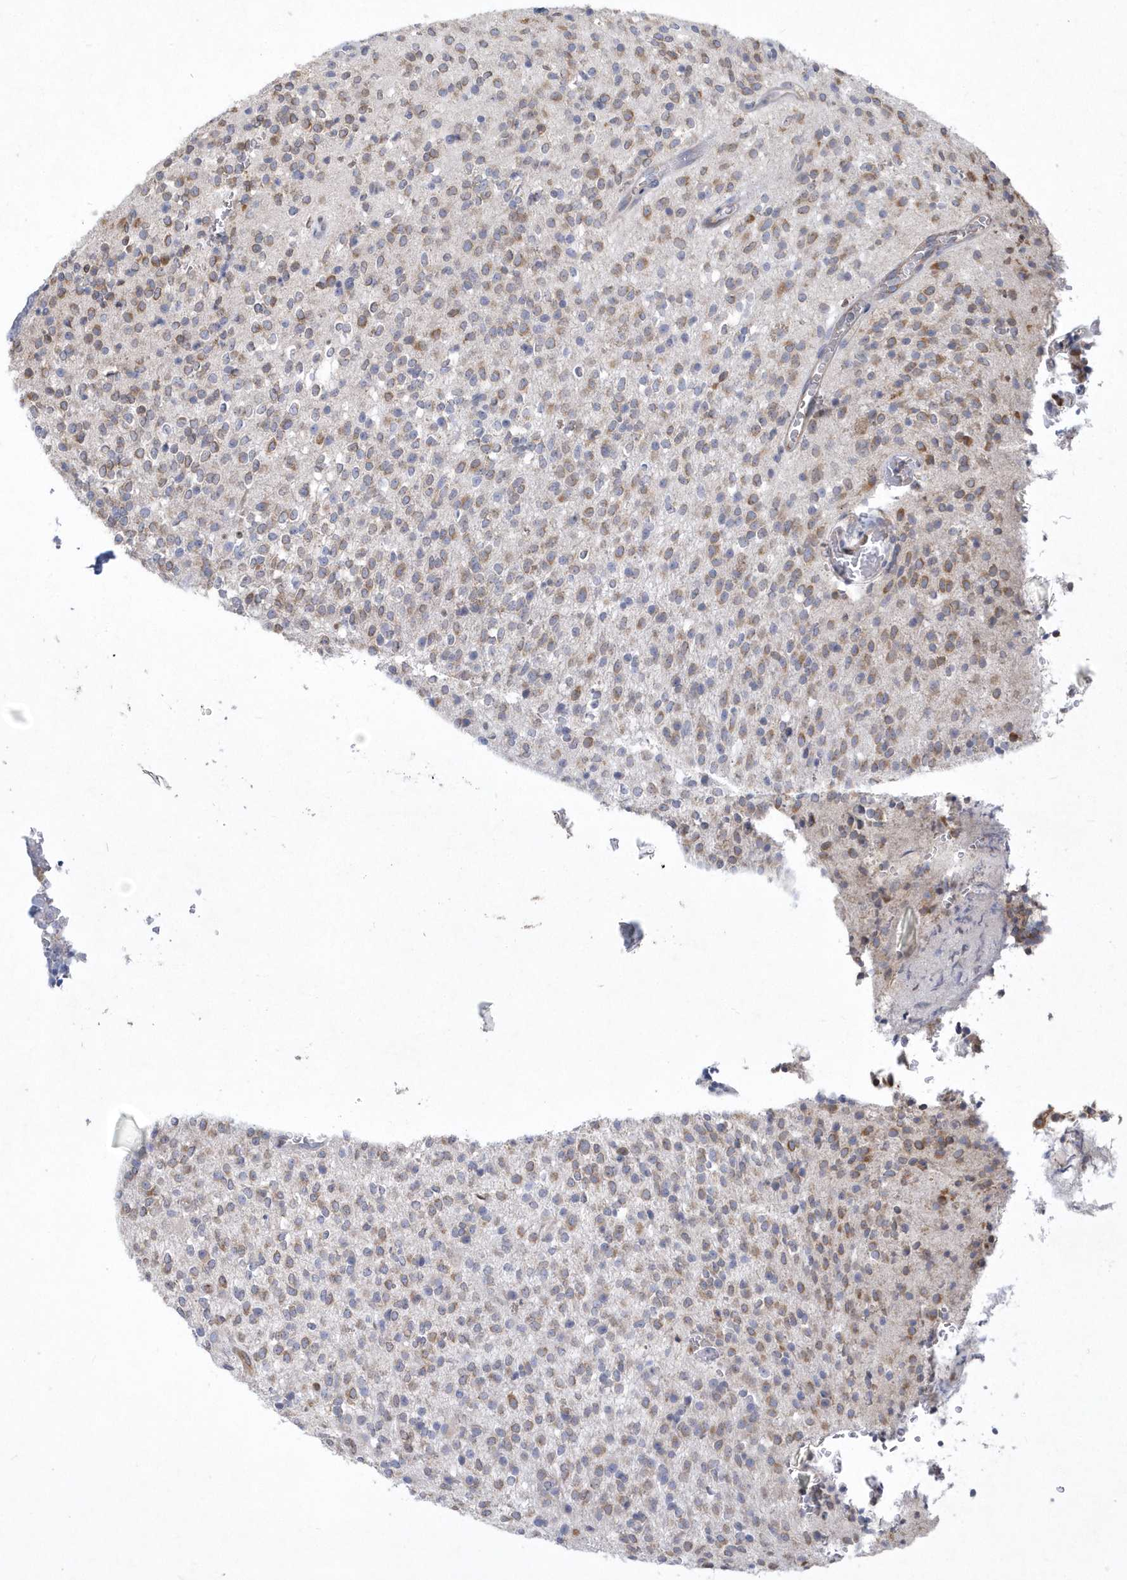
{"staining": {"intensity": "moderate", "quantity": "25%-75%", "location": "cytoplasmic/membranous"}, "tissue": "glioma", "cell_type": "Tumor cells", "image_type": "cancer", "snomed": [{"axis": "morphology", "description": "Glioma, malignant, High grade"}, {"axis": "topography", "description": "Brain"}], "caption": "About 25%-75% of tumor cells in human glioma demonstrate moderate cytoplasmic/membranous protein positivity as visualized by brown immunohistochemical staining.", "gene": "DGAT1", "patient": {"sex": "male", "age": 34}}